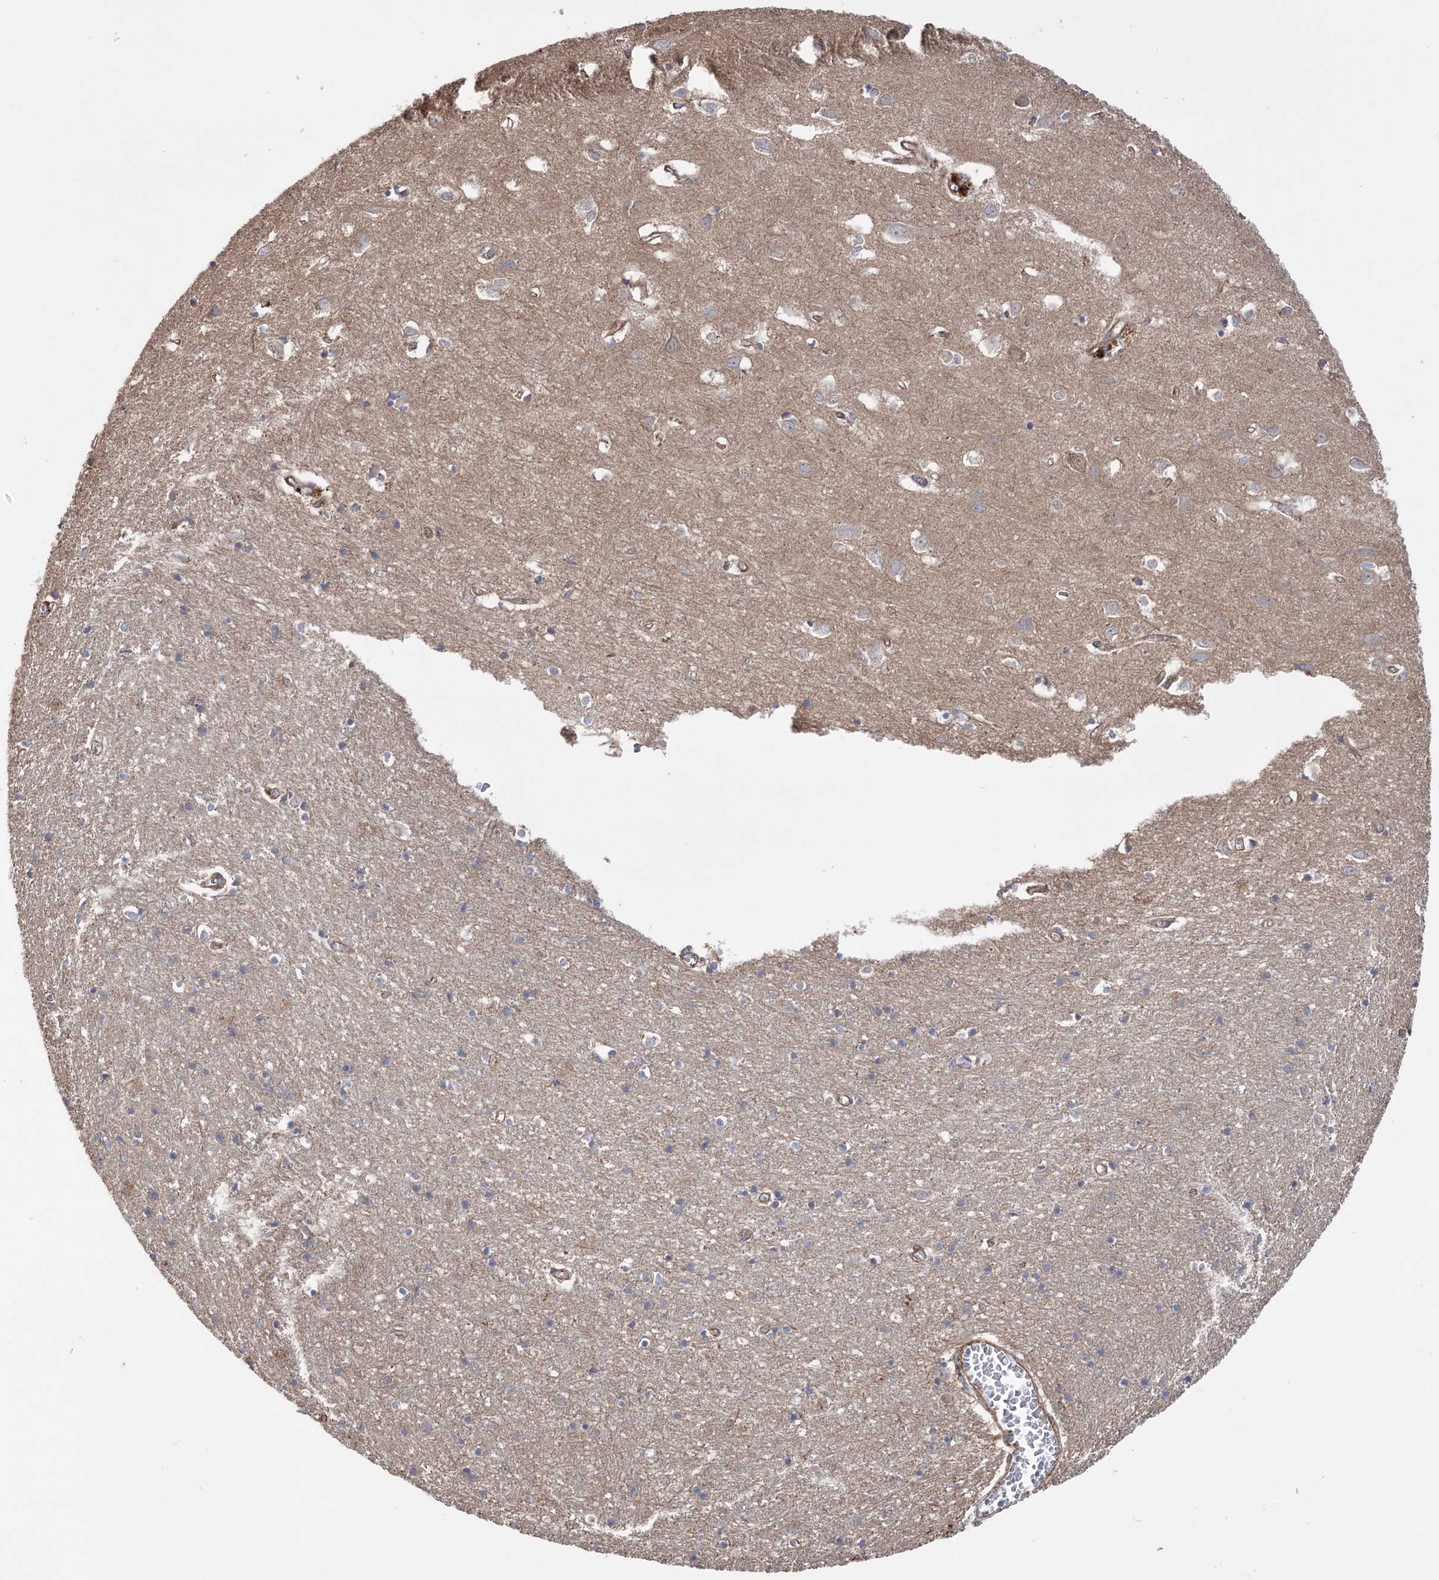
{"staining": {"intensity": "moderate", "quantity": "<25%", "location": "cytoplasmic/membranous"}, "tissue": "cerebral cortex", "cell_type": "Endothelial cells", "image_type": "normal", "snomed": [{"axis": "morphology", "description": "Normal tissue, NOS"}, {"axis": "topography", "description": "Cerebral cortex"}], "caption": "IHC image of normal cerebral cortex: human cerebral cortex stained using immunohistochemistry (IHC) exhibits low levels of moderate protein expression localized specifically in the cytoplasmic/membranous of endothelial cells, appearing as a cytoplasmic/membranous brown color.", "gene": "TRIM71", "patient": {"sex": "female", "age": 64}}